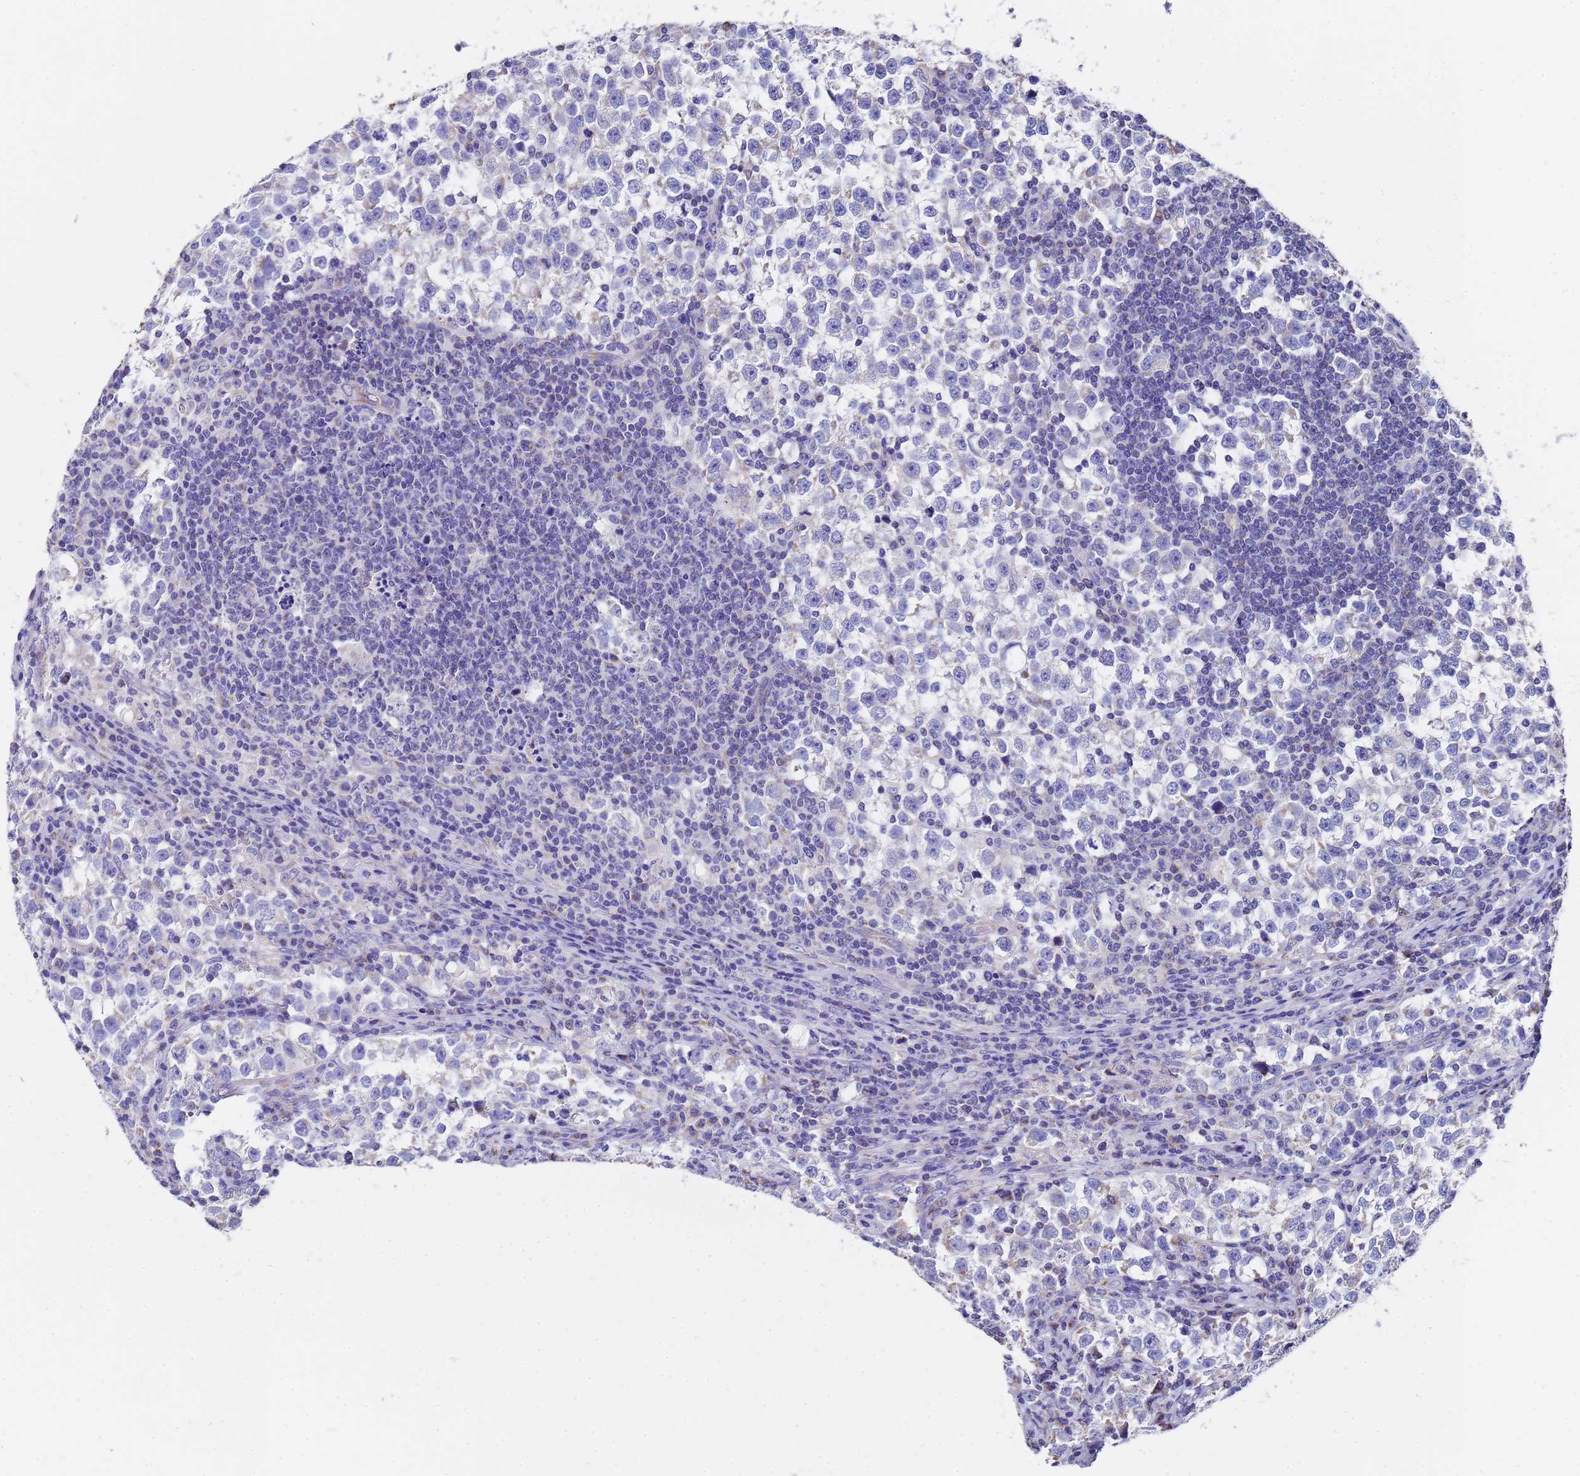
{"staining": {"intensity": "negative", "quantity": "none", "location": "none"}, "tissue": "testis cancer", "cell_type": "Tumor cells", "image_type": "cancer", "snomed": [{"axis": "morphology", "description": "Normal tissue, NOS"}, {"axis": "morphology", "description": "Seminoma, NOS"}, {"axis": "topography", "description": "Testis"}], "caption": "Tumor cells are negative for protein expression in human testis seminoma.", "gene": "MRPS12", "patient": {"sex": "male", "age": 43}}